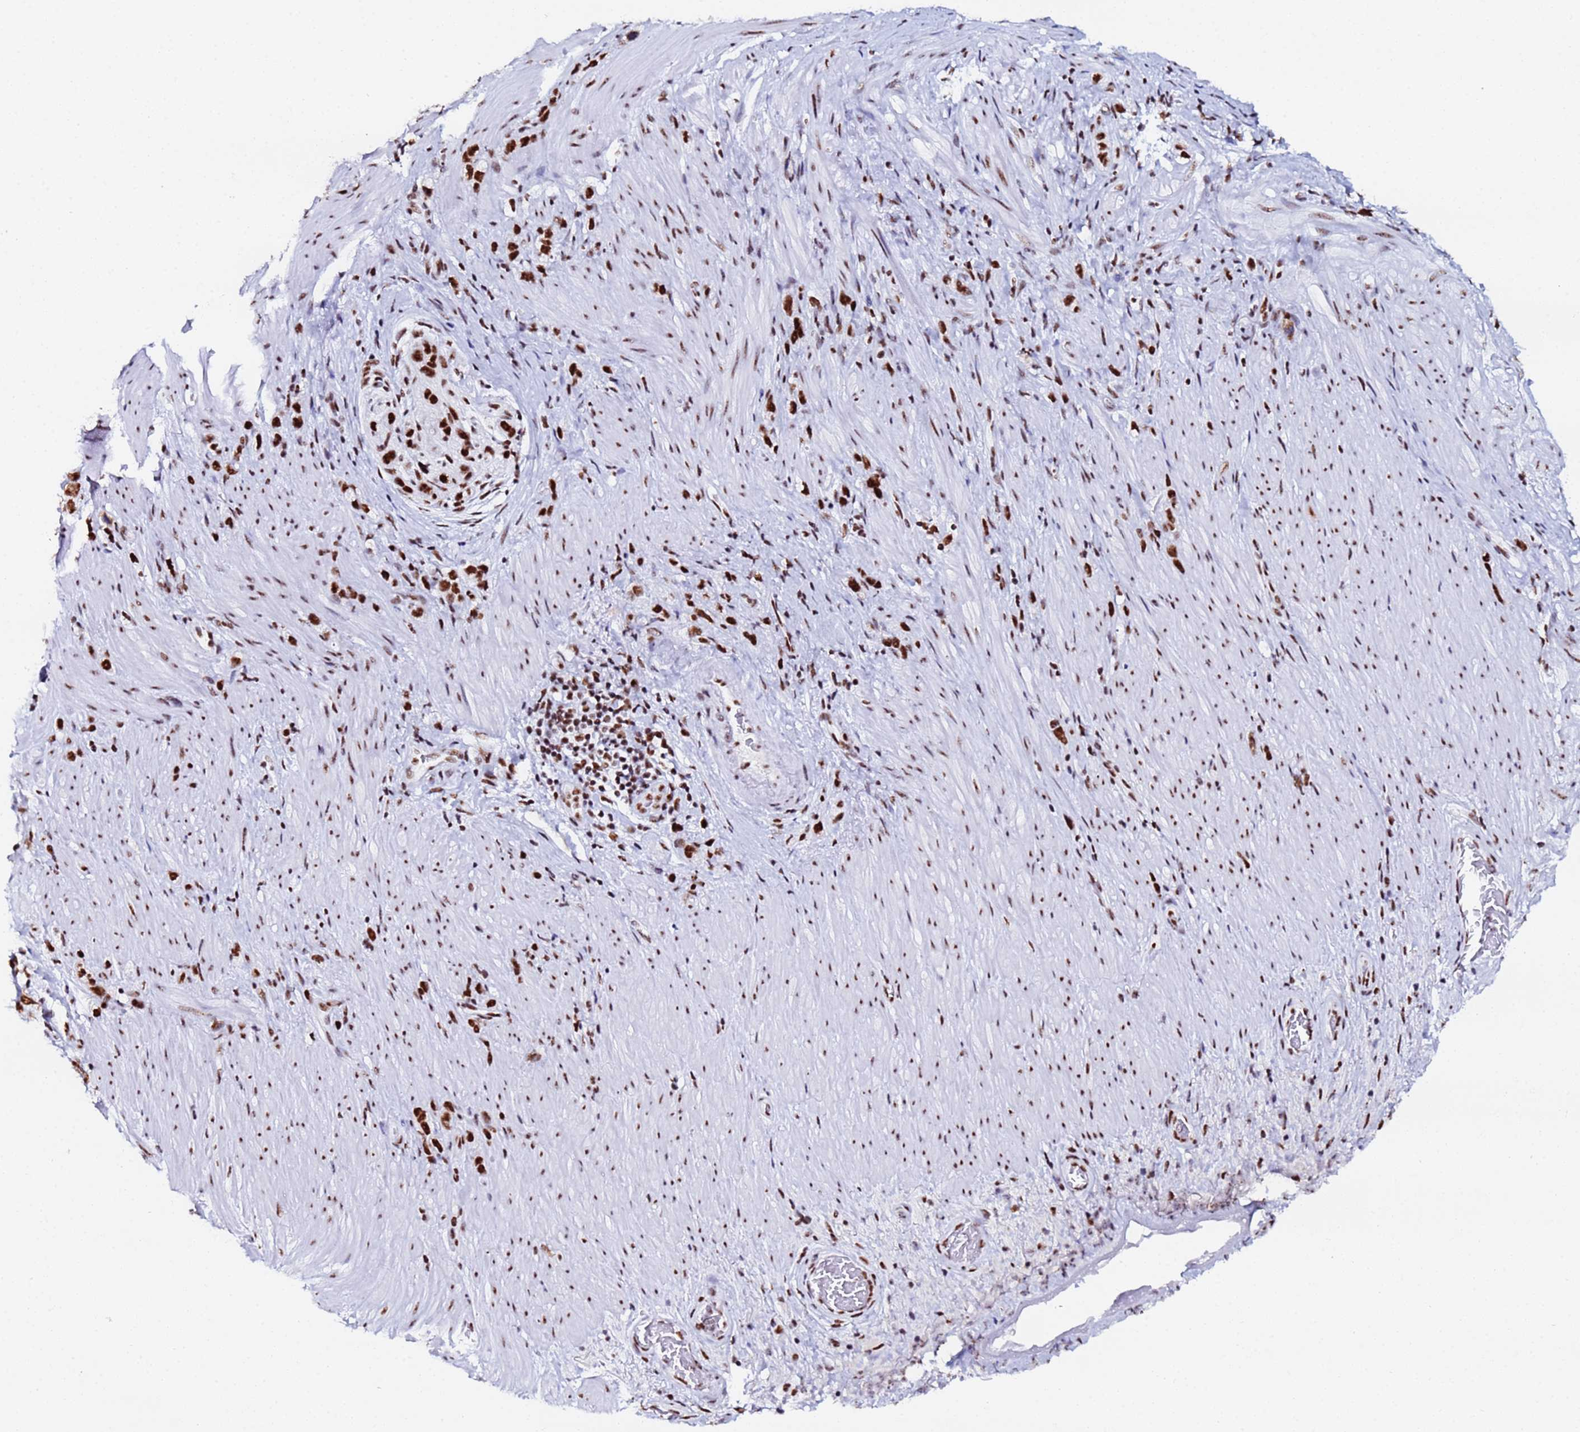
{"staining": {"intensity": "strong", "quantity": ">75%", "location": "nuclear"}, "tissue": "stomach cancer", "cell_type": "Tumor cells", "image_type": "cancer", "snomed": [{"axis": "morphology", "description": "Adenocarcinoma, NOS"}, {"axis": "topography", "description": "Stomach"}], "caption": "This is an image of immunohistochemistry staining of stomach cancer (adenocarcinoma), which shows strong positivity in the nuclear of tumor cells.", "gene": "SNRPA1", "patient": {"sex": "female", "age": 65}}